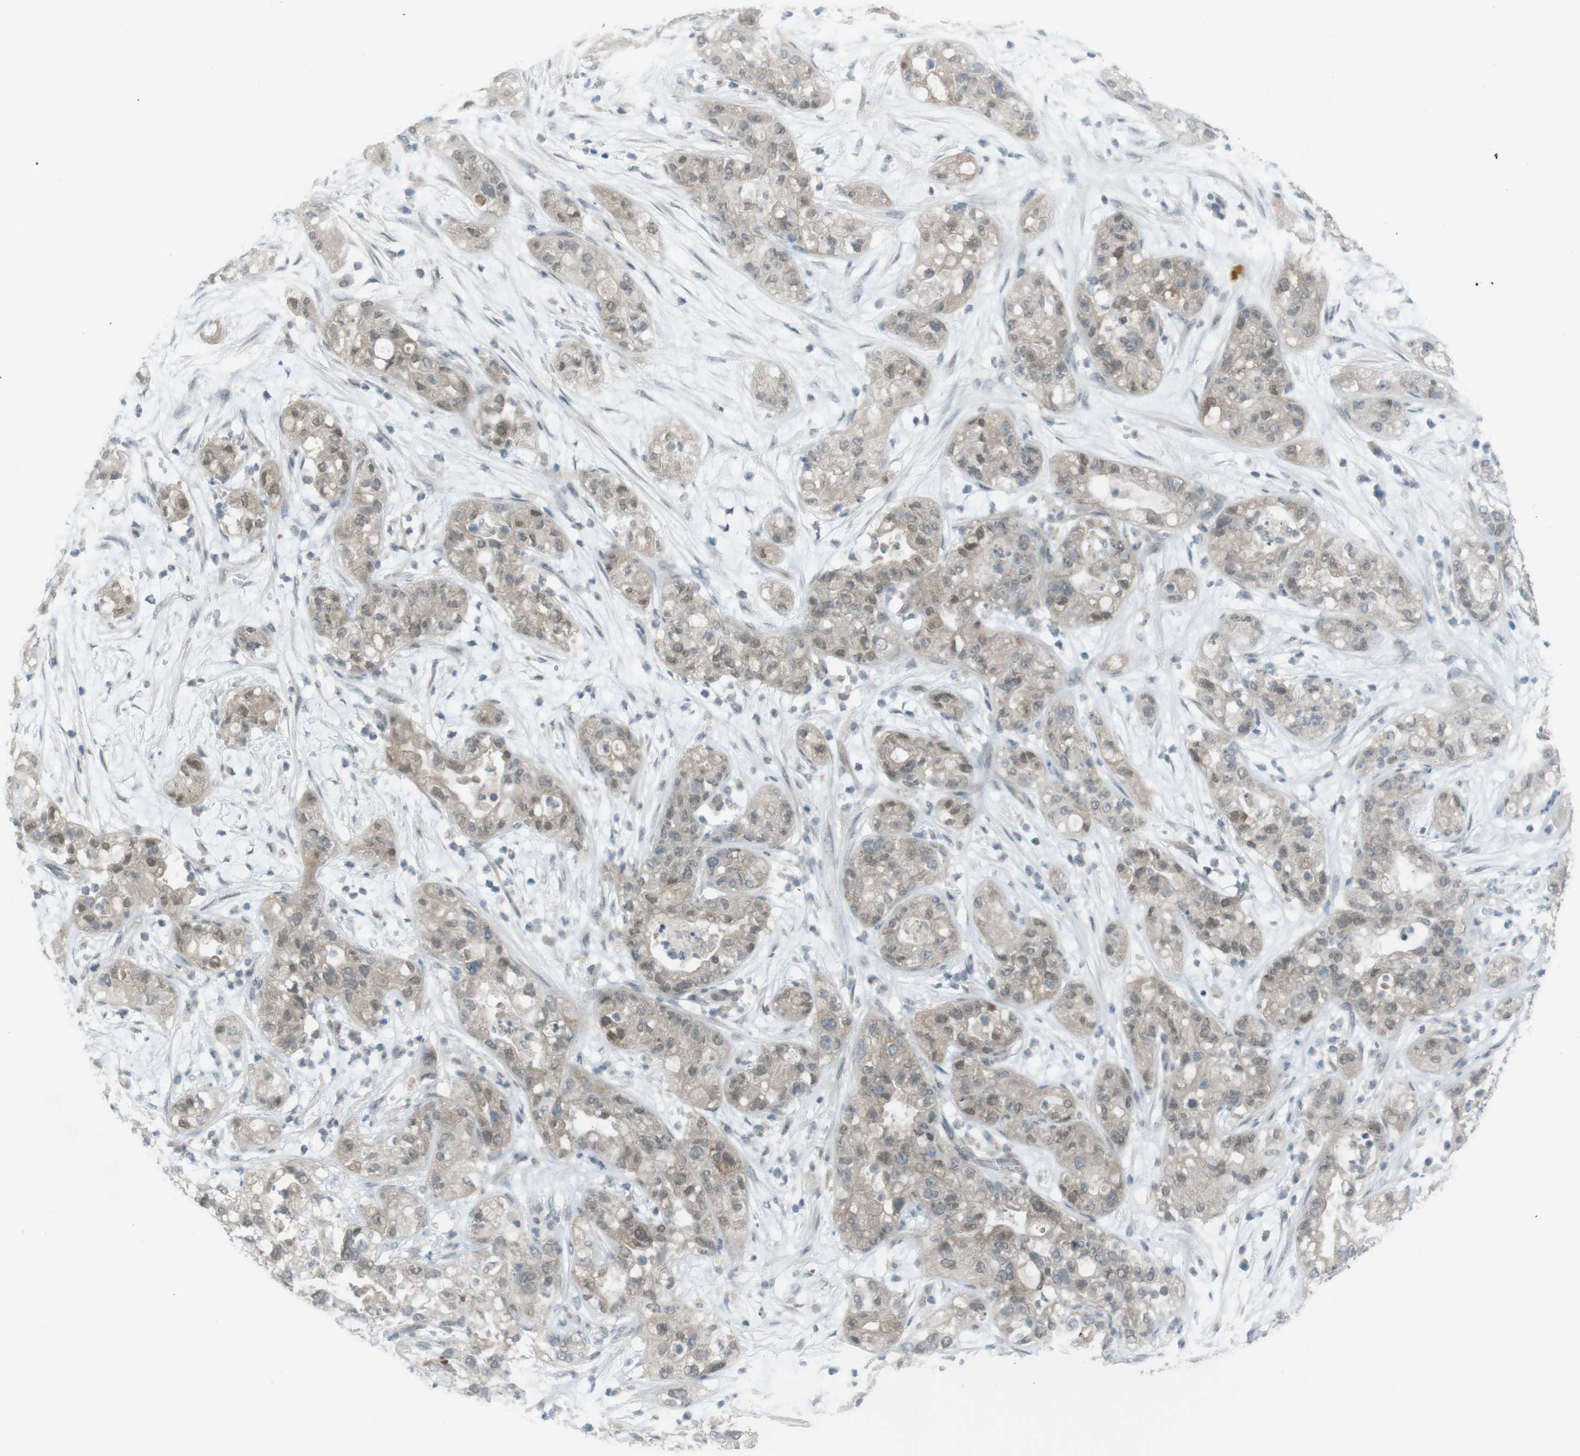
{"staining": {"intensity": "weak", "quantity": ">75%", "location": "cytoplasmic/membranous,nuclear"}, "tissue": "pancreatic cancer", "cell_type": "Tumor cells", "image_type": "cancer", "snomed": [{"axis": "morphology", "description": "Adenocarcinoma, NOS"}, {"axis": "topography", "description": "Pancreas"}], "caption": "The micrograph shows immunohistochemical staining of pancreatic cancer. There is weak cytoplasmic/membranous and nuclear positivity is seen in about >75% of tumor cells.", "gene": "ZDHHC20", "patient": {"sex": "female", "age": 78}}